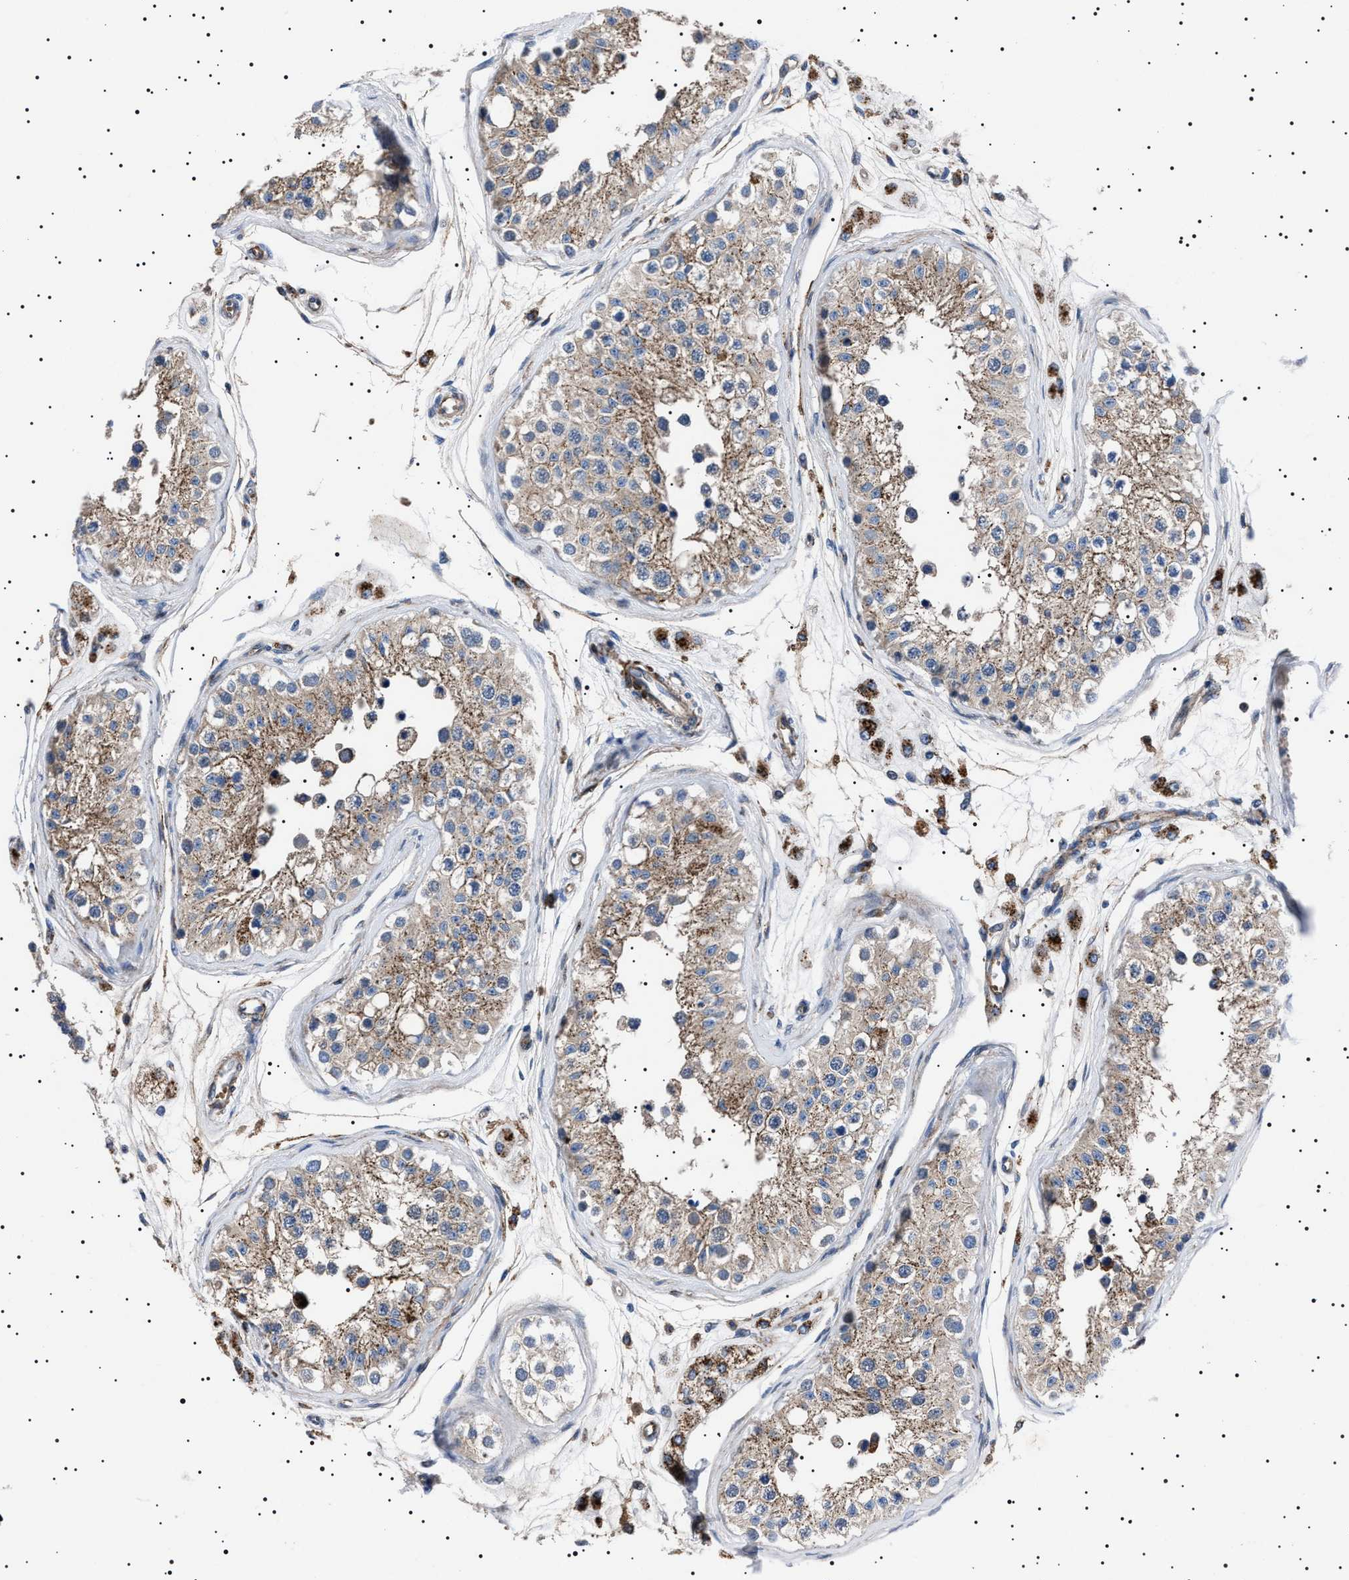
{"staining": {"intensity": "weak", "quantity": "25%-75%", "location": "cytoplasmic/membranous"}, "tissue": "testis", "cell_type": "Cells in seminiferous ducts", "image_type": "normal", "snomed": [{"axis": "morphology", "description": "Normal tissue, NOS"}, {"axis": "morphology", "description": "Adenocarcinoma, metastatic, NOS"}, {"axis": "topography", "description": "Testis"}], "caption": "Immunohistochemistry staining of unremarkable testis, which shows low levels of weak cytoplasmic/membranous expression in approximately 25%-75% of cells in seminiferous ducts indicating weak cytoplasmic/membranous protein positivity. The staining was performed using DAB (3,3'-diaminobenzidine) (brown) for protein detection and nuclei were counterstained in hematoxylin (blue).", "gene": "NEU1", "patient": {"sex": "male", "age": 26}}